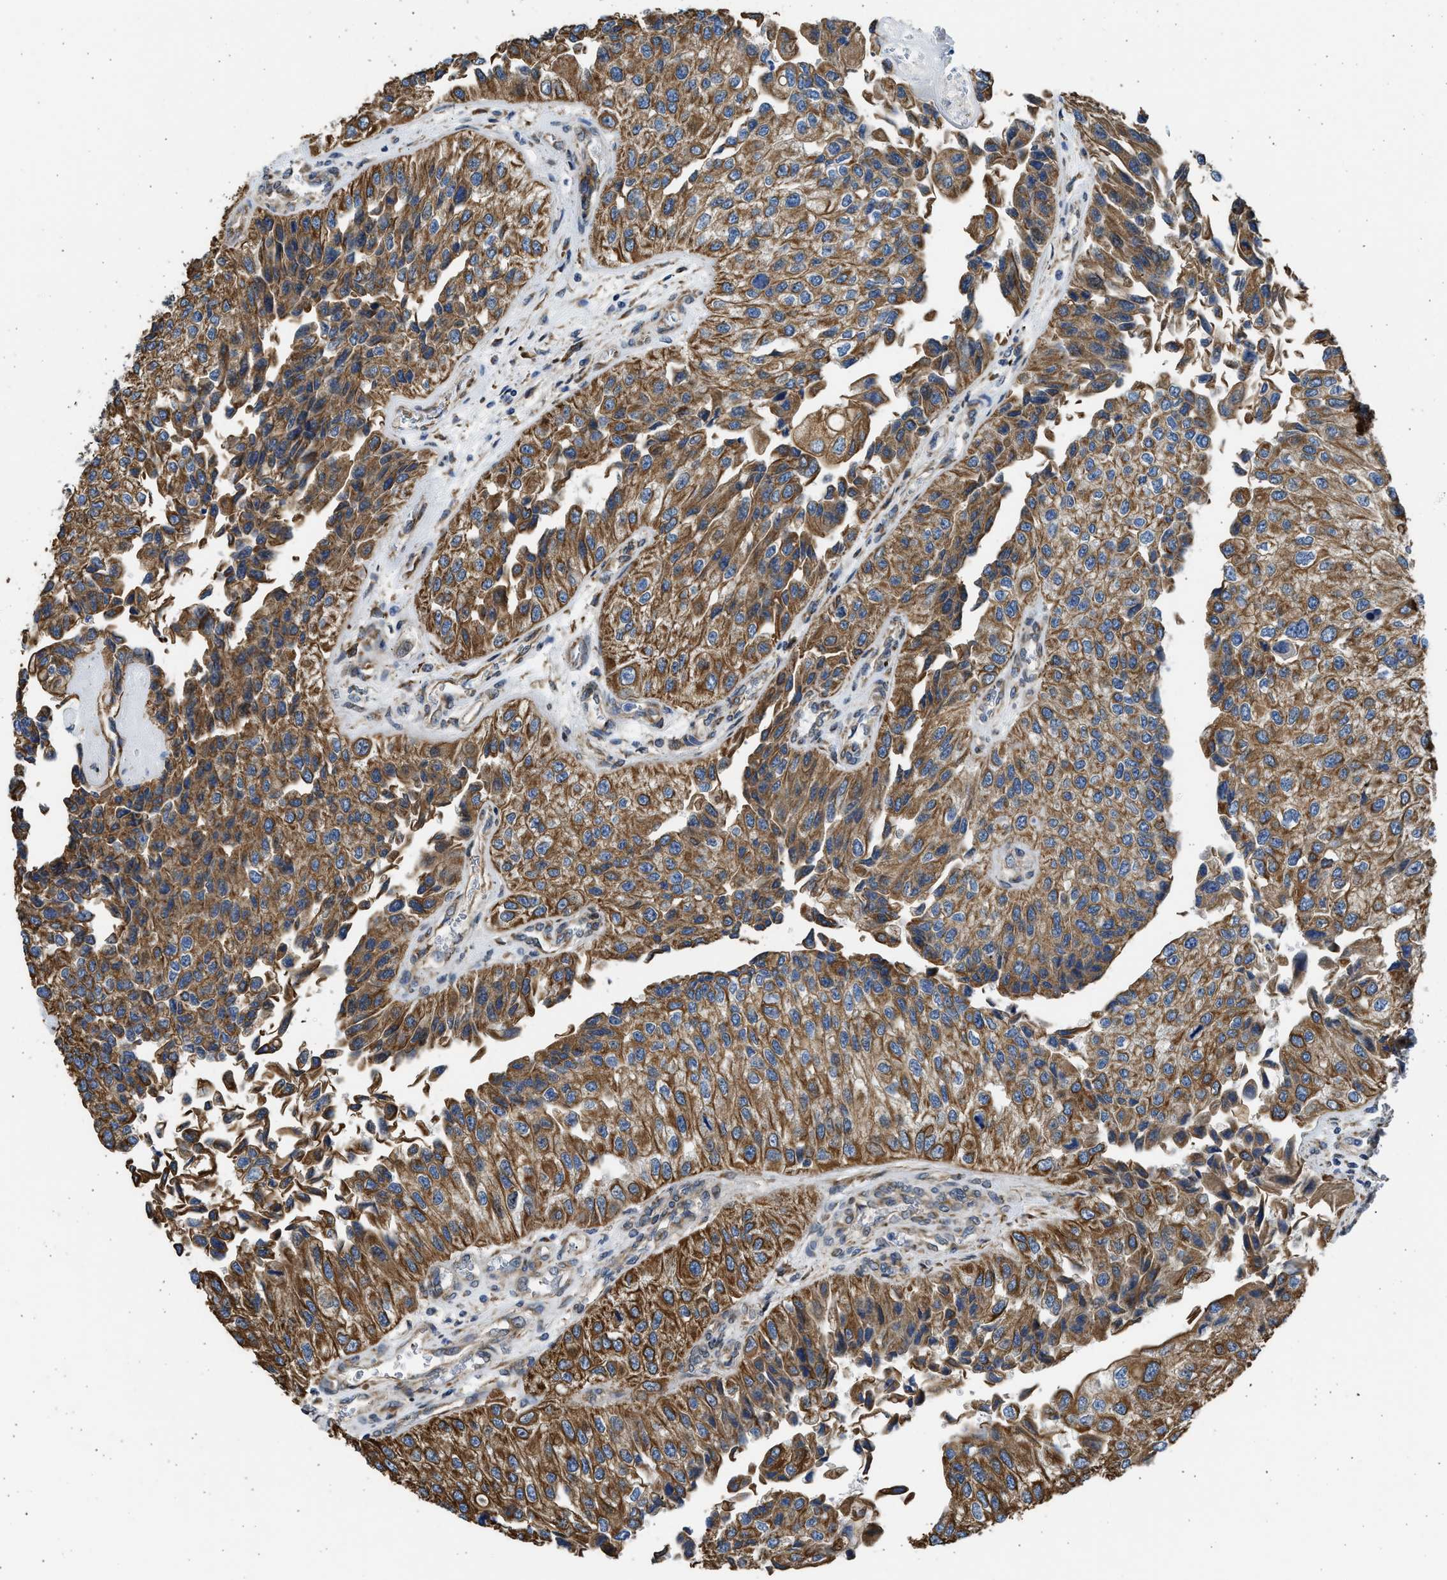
{"staining": {"intensity": "strong", "quantity": ">75%", "location": "cytoplasmic/membranous"}, "tissue": "urothelial cancer", "cell_type": "Tumor cells", "image_type": "cancer", "snomed": [{"axis": "morphology", "description": "Urothelial carcinoma, High grade"}, {"axis": "topography", "description": "Kidney"}, {"axis": "topography", "description": "Urinary bladder"}], "caption": "Strong cytoplasmic/membranous expression is seen in about >75% of tumor cells in urothelial cancer.", "gene": "PLD2", "patient": {"sex": "male", "age": 77}}